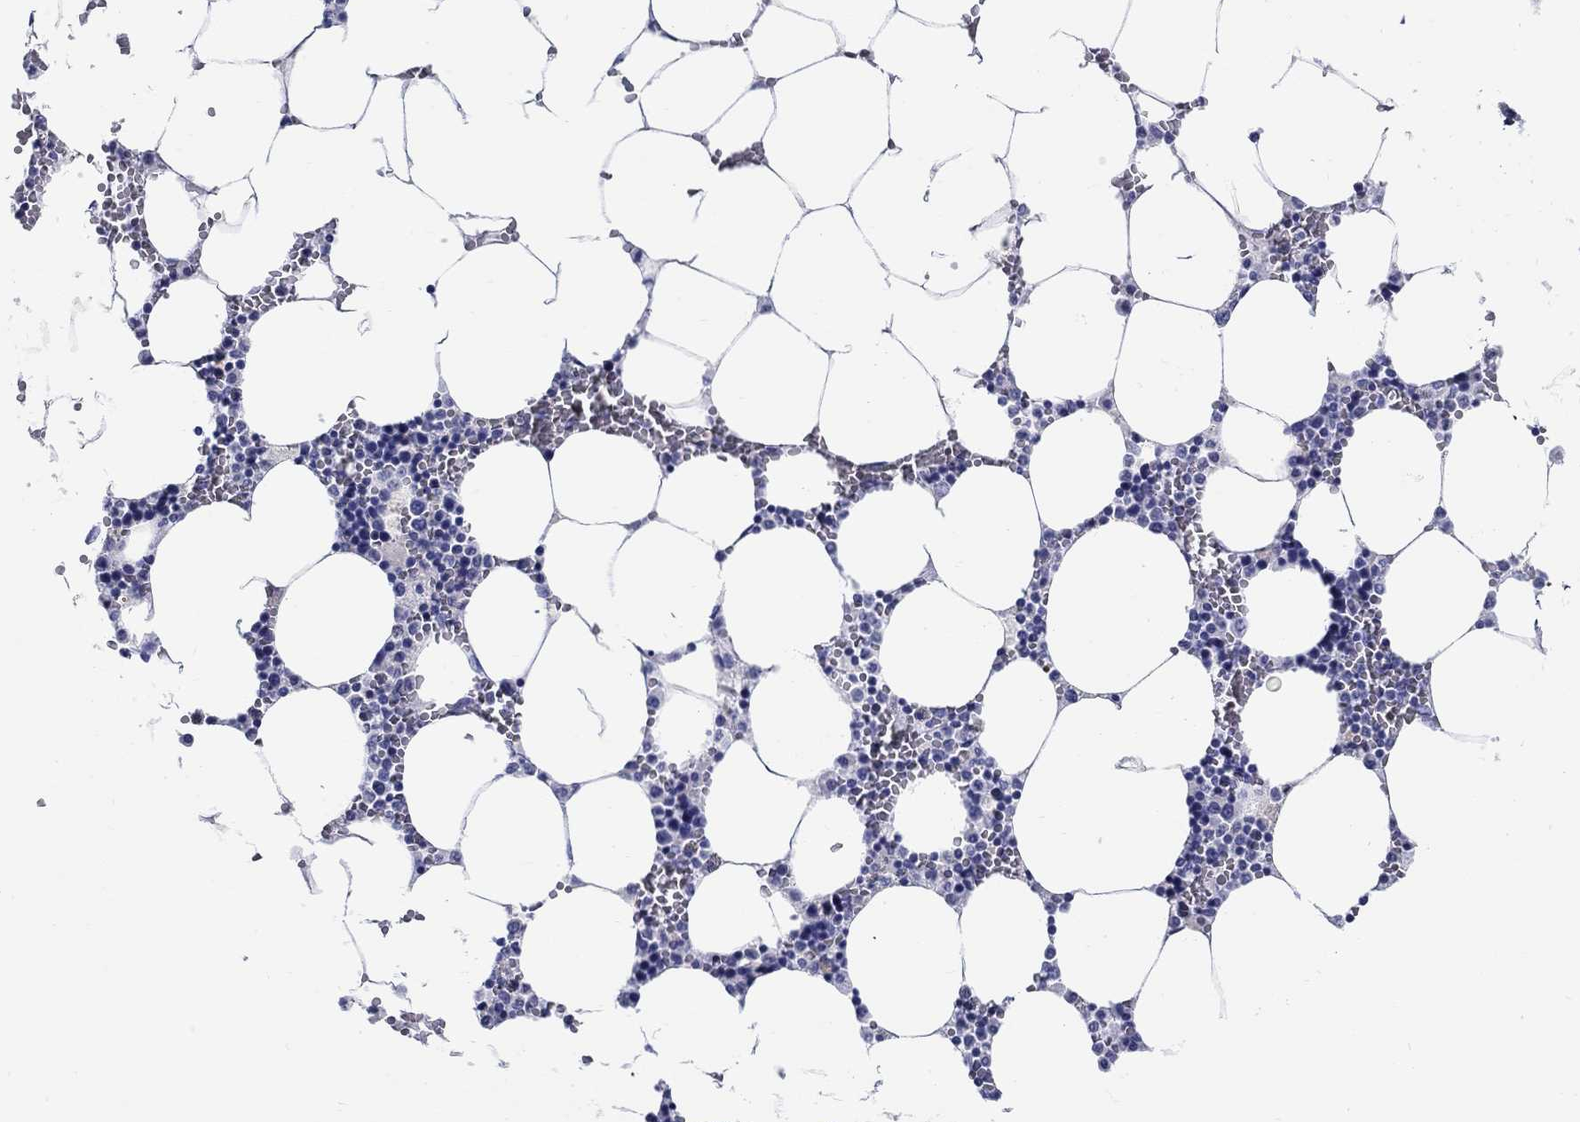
{"staining": {"intensity": "negative", "quantity": "none", "location": "none"}, "tissue": "bone marrow", "cell_type": "Hematopoietic cells", "image_type": "normal", "snomed": [{"axis": "morphology", "description": "Normal tissue, NOS"}, {"axis": "topography", "description": "Bone marrow"}], "caption": "Hematopoietic cells are negative for brown protein staining in benign bone marrow.", "gene": "CRYGS", "patient": {"sex": "female", "age": 64}}